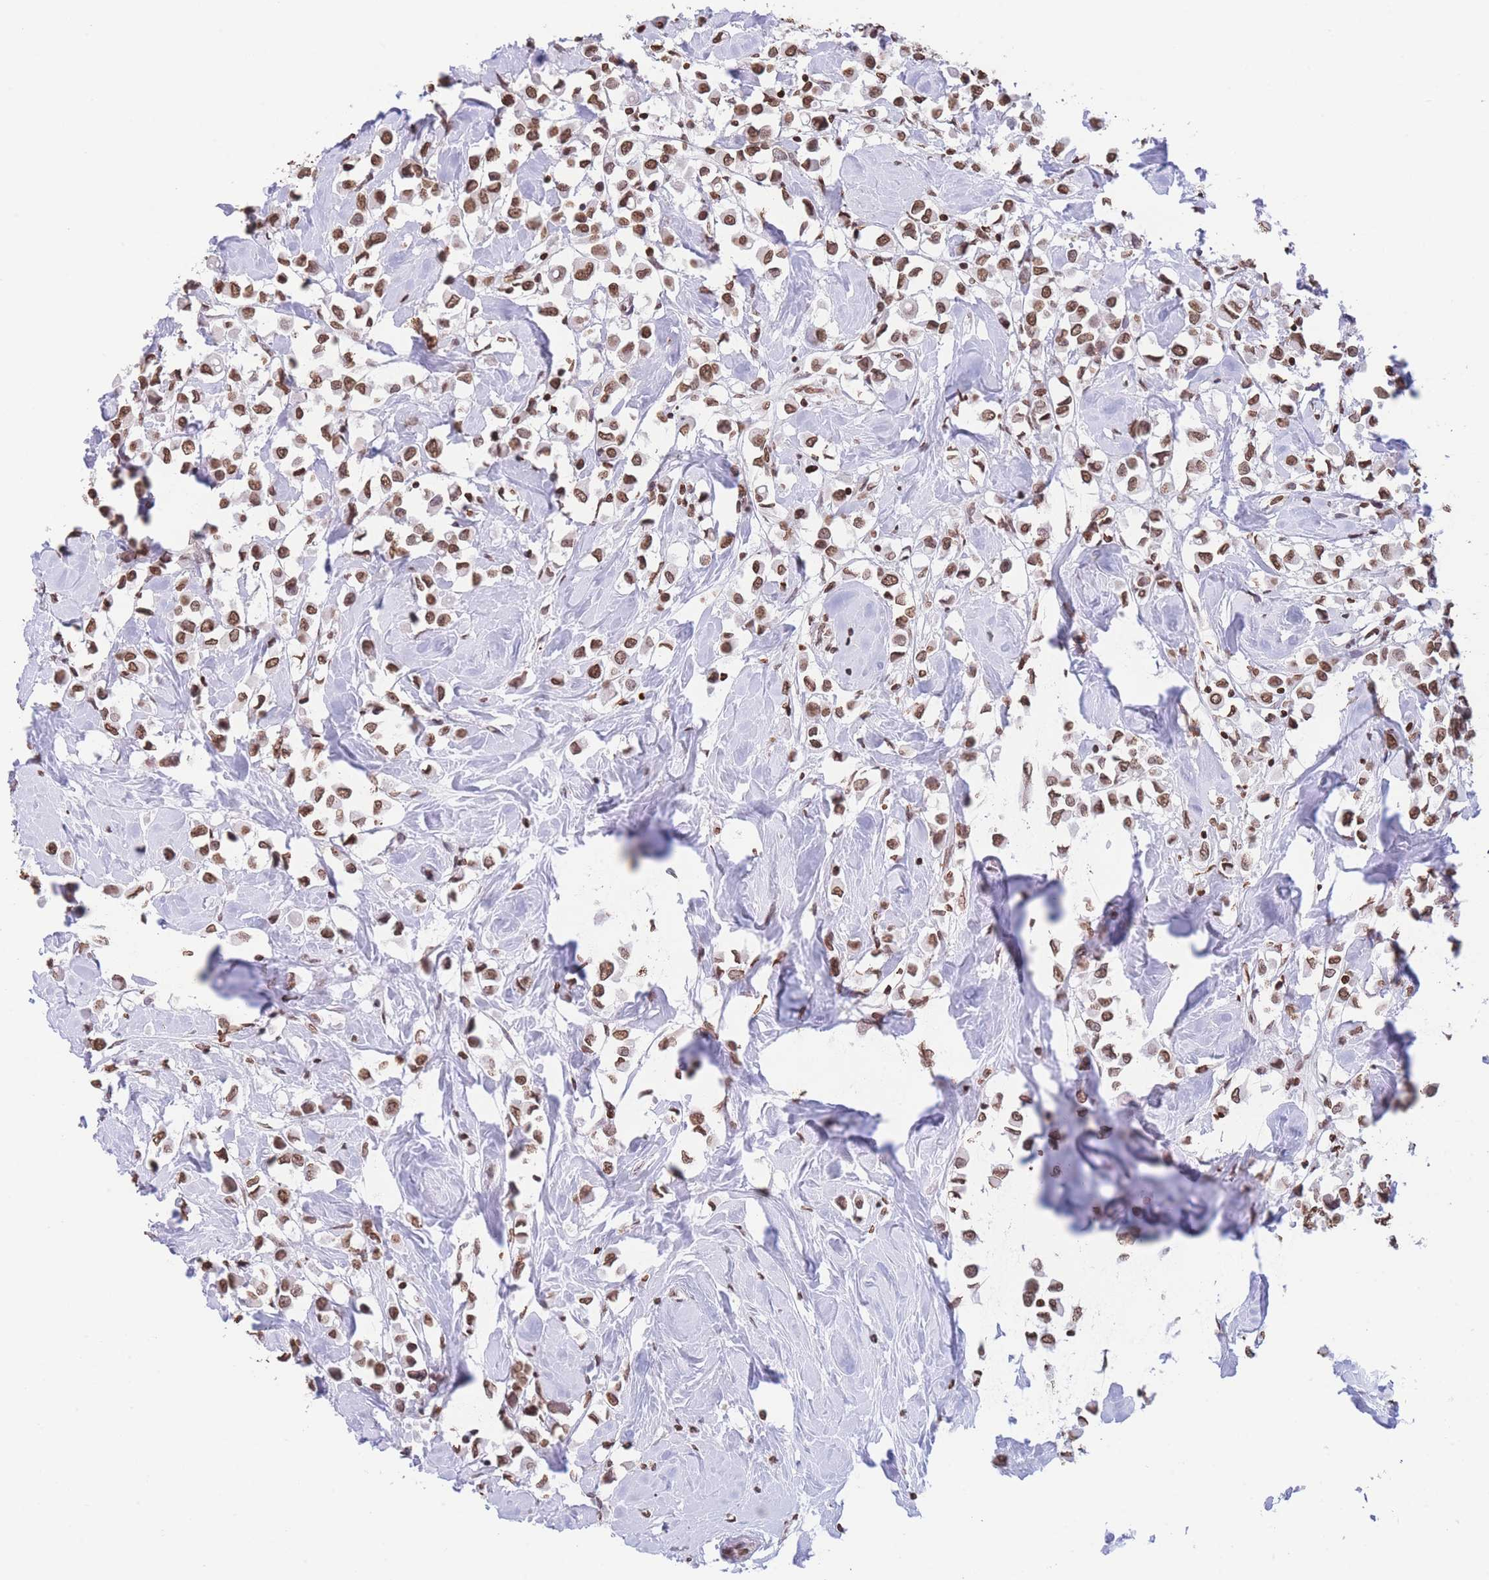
{"staining": {"intensity": "moderate", "quantity": ">75%", "location": "nuclear"}, "tissue": "breast cancer", "cell_type": "Tumor cells", "image_type": "cancer", "snomed": [{"axis": "morphology", "description": "Duct carcinoma"}, {"axis": "topography", "description": "Breast"}], "caption": "DAB immunohistochemical staining of human breast cancer (invasive ductal carcinoma) displays moderate nuclear protein positivity in approximately >75% of tumor cells.", "gene": "H2BC11", "patient": {"sex": "female", "age": 61}}